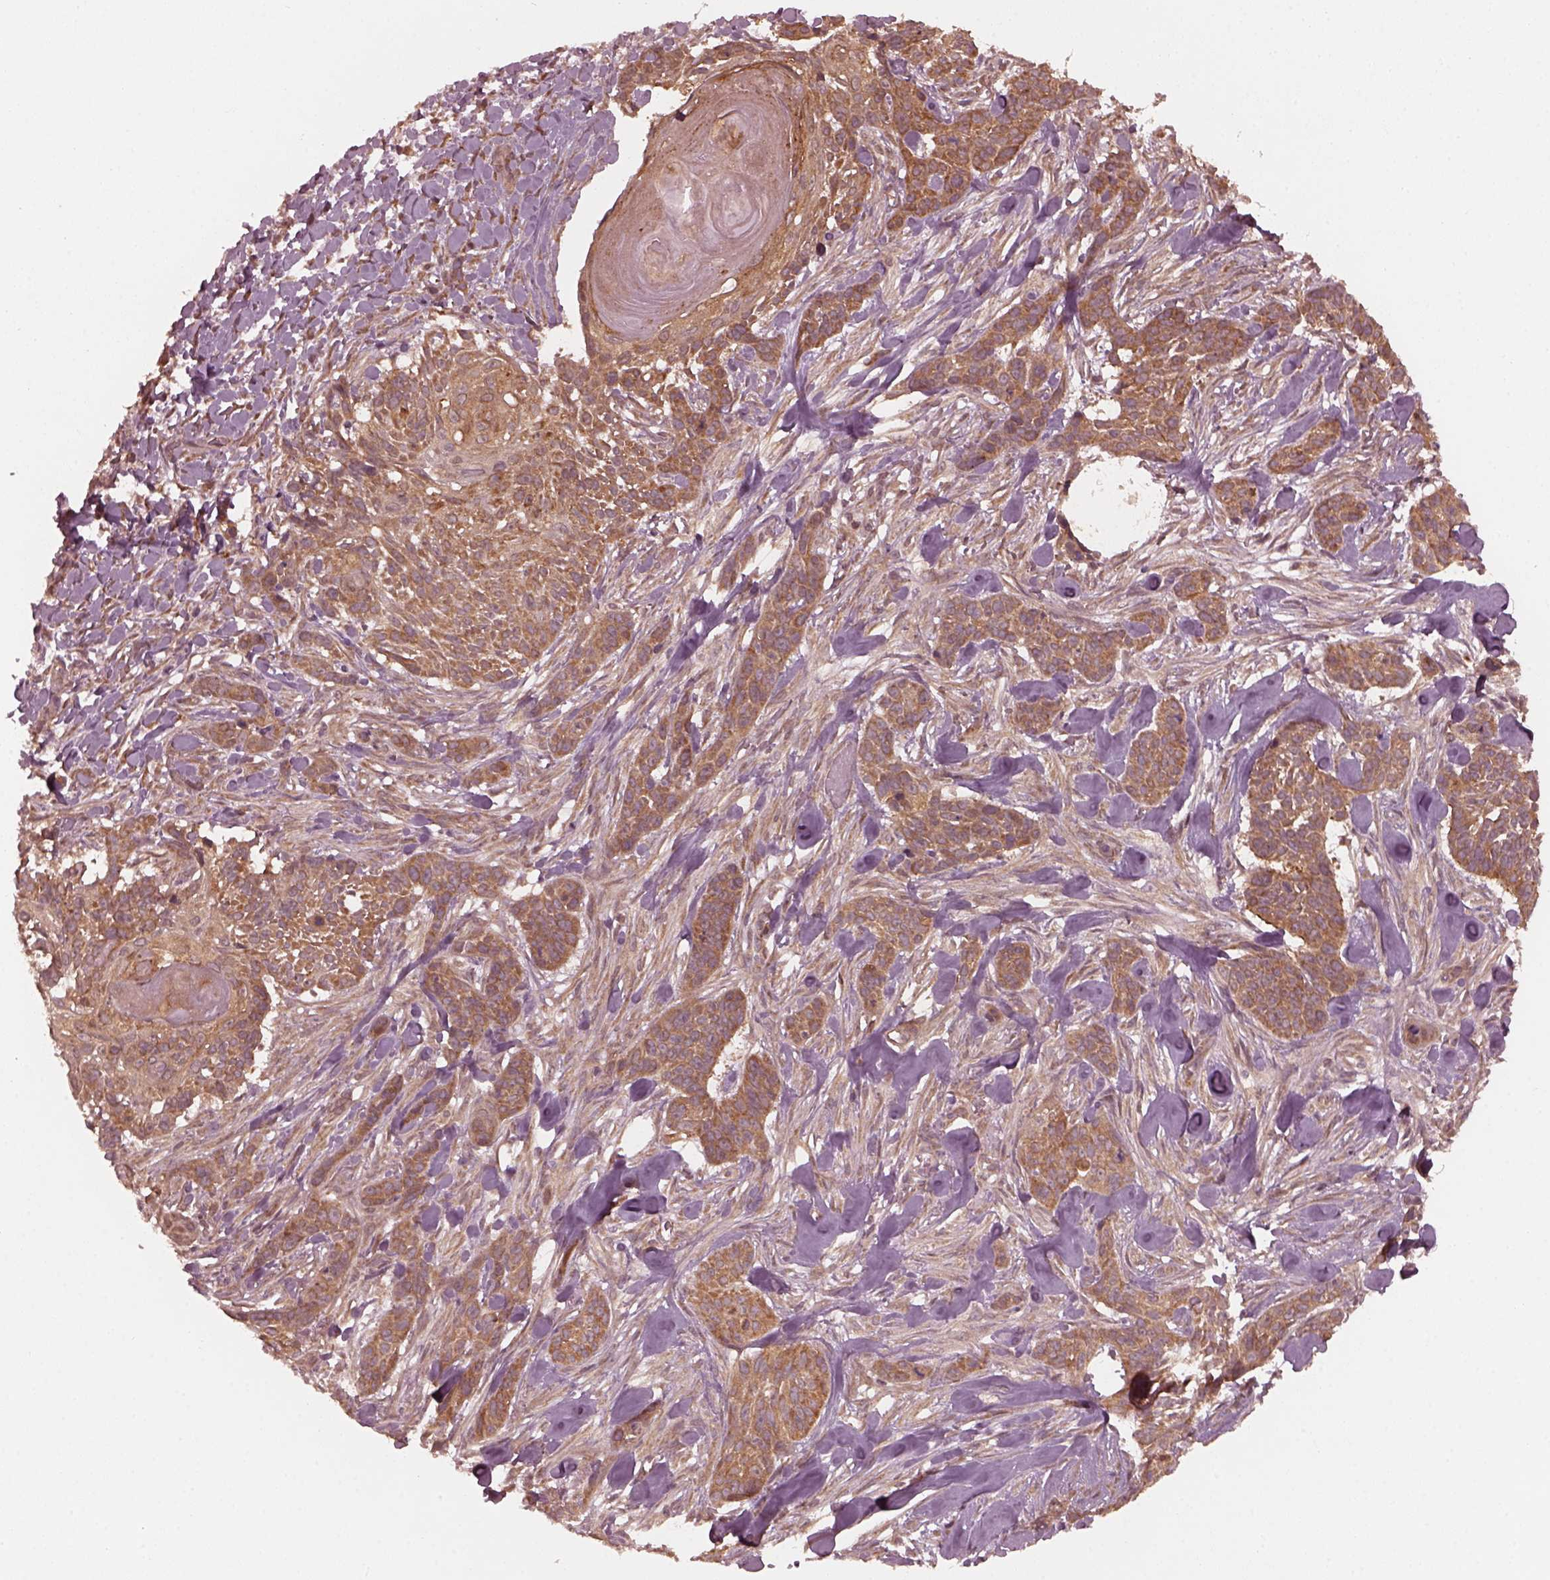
{"staining": {"intensity": "moderate", "quantity": ">75%", "location": "cytoplasmic/membranous"}, "tissue": "skin cancer", "cell_type": "Tumor cells", "image_type": "cancer", "snomed": [{"axis": "morphology", "description": "Basal cell carcinoma"}, {"axis": "topography", "description": "Skin"}], "caption": "Human skin cancer stained for a protein (brown) exhibits moderate cytoplasmic/membranous positive expression in approximately >75% of tumor cells.", "gene": "FAF2", "patient": {"sex": "male", "age": 87}}